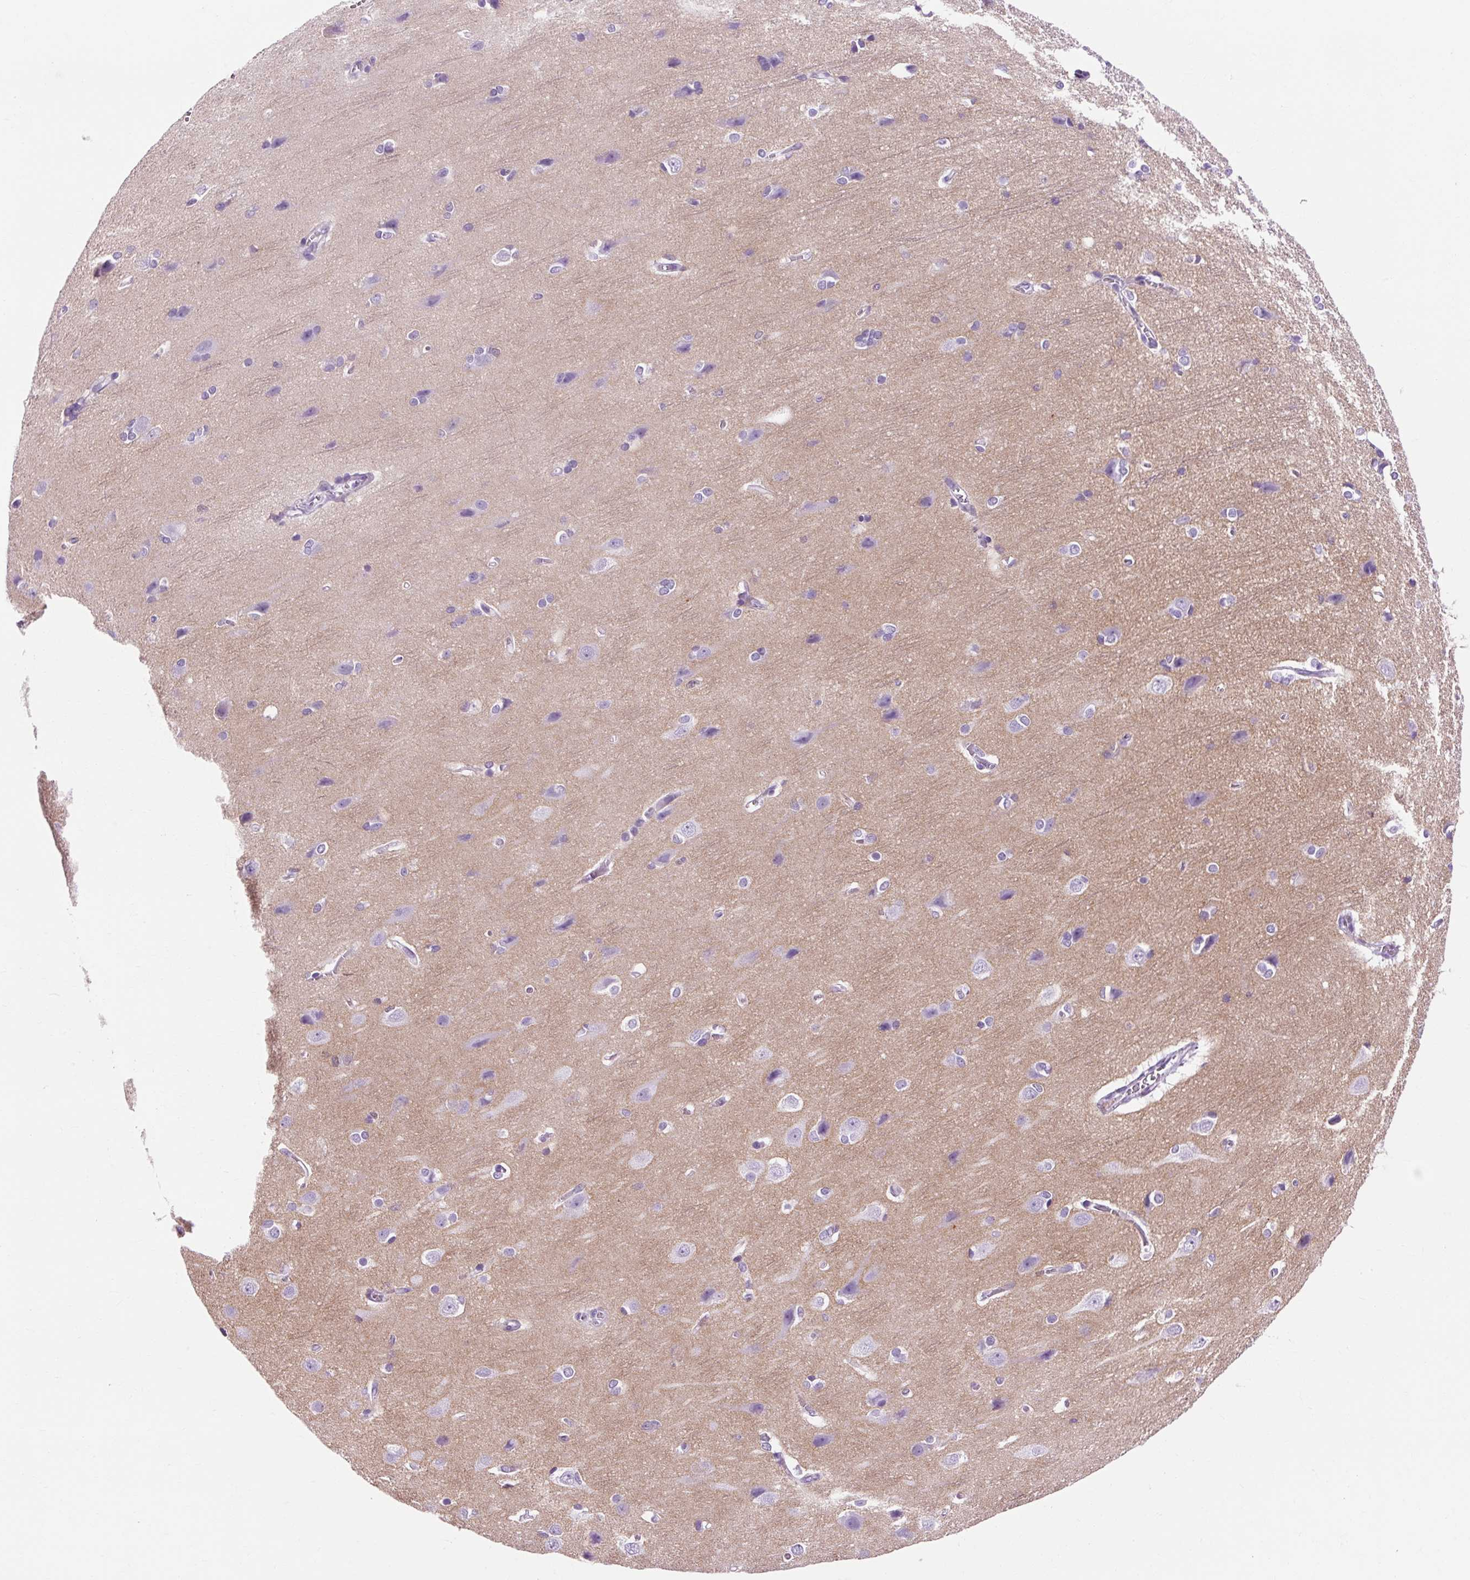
{"staining": {"intensity": "negative", "quantity": "none", "location": "none"}, "tissue": "cerebral cortex", "cell_type": "Endothelial cells", "image_type": "normal", "snomed": [{"axis": "morphology", "description": "Normal tissue, NOS"}, {"axis": "topography", "description": "Cerebral cortex"}], "caption": "An immunohistochemistry (IHC) photomicrograph of unremarkable cerebral cortex is shown. There is no staining in endothelial cells of cerebral cortex. (Stains: DAB (3,3'-diaminobenzidine) immunohistochemistry (IHC) with hematoxylin counter stain, Microscopy: brightfield microscopy at high magnification).", "gene": "OOEP", "patient": {"sex": "male", "age": 37}}